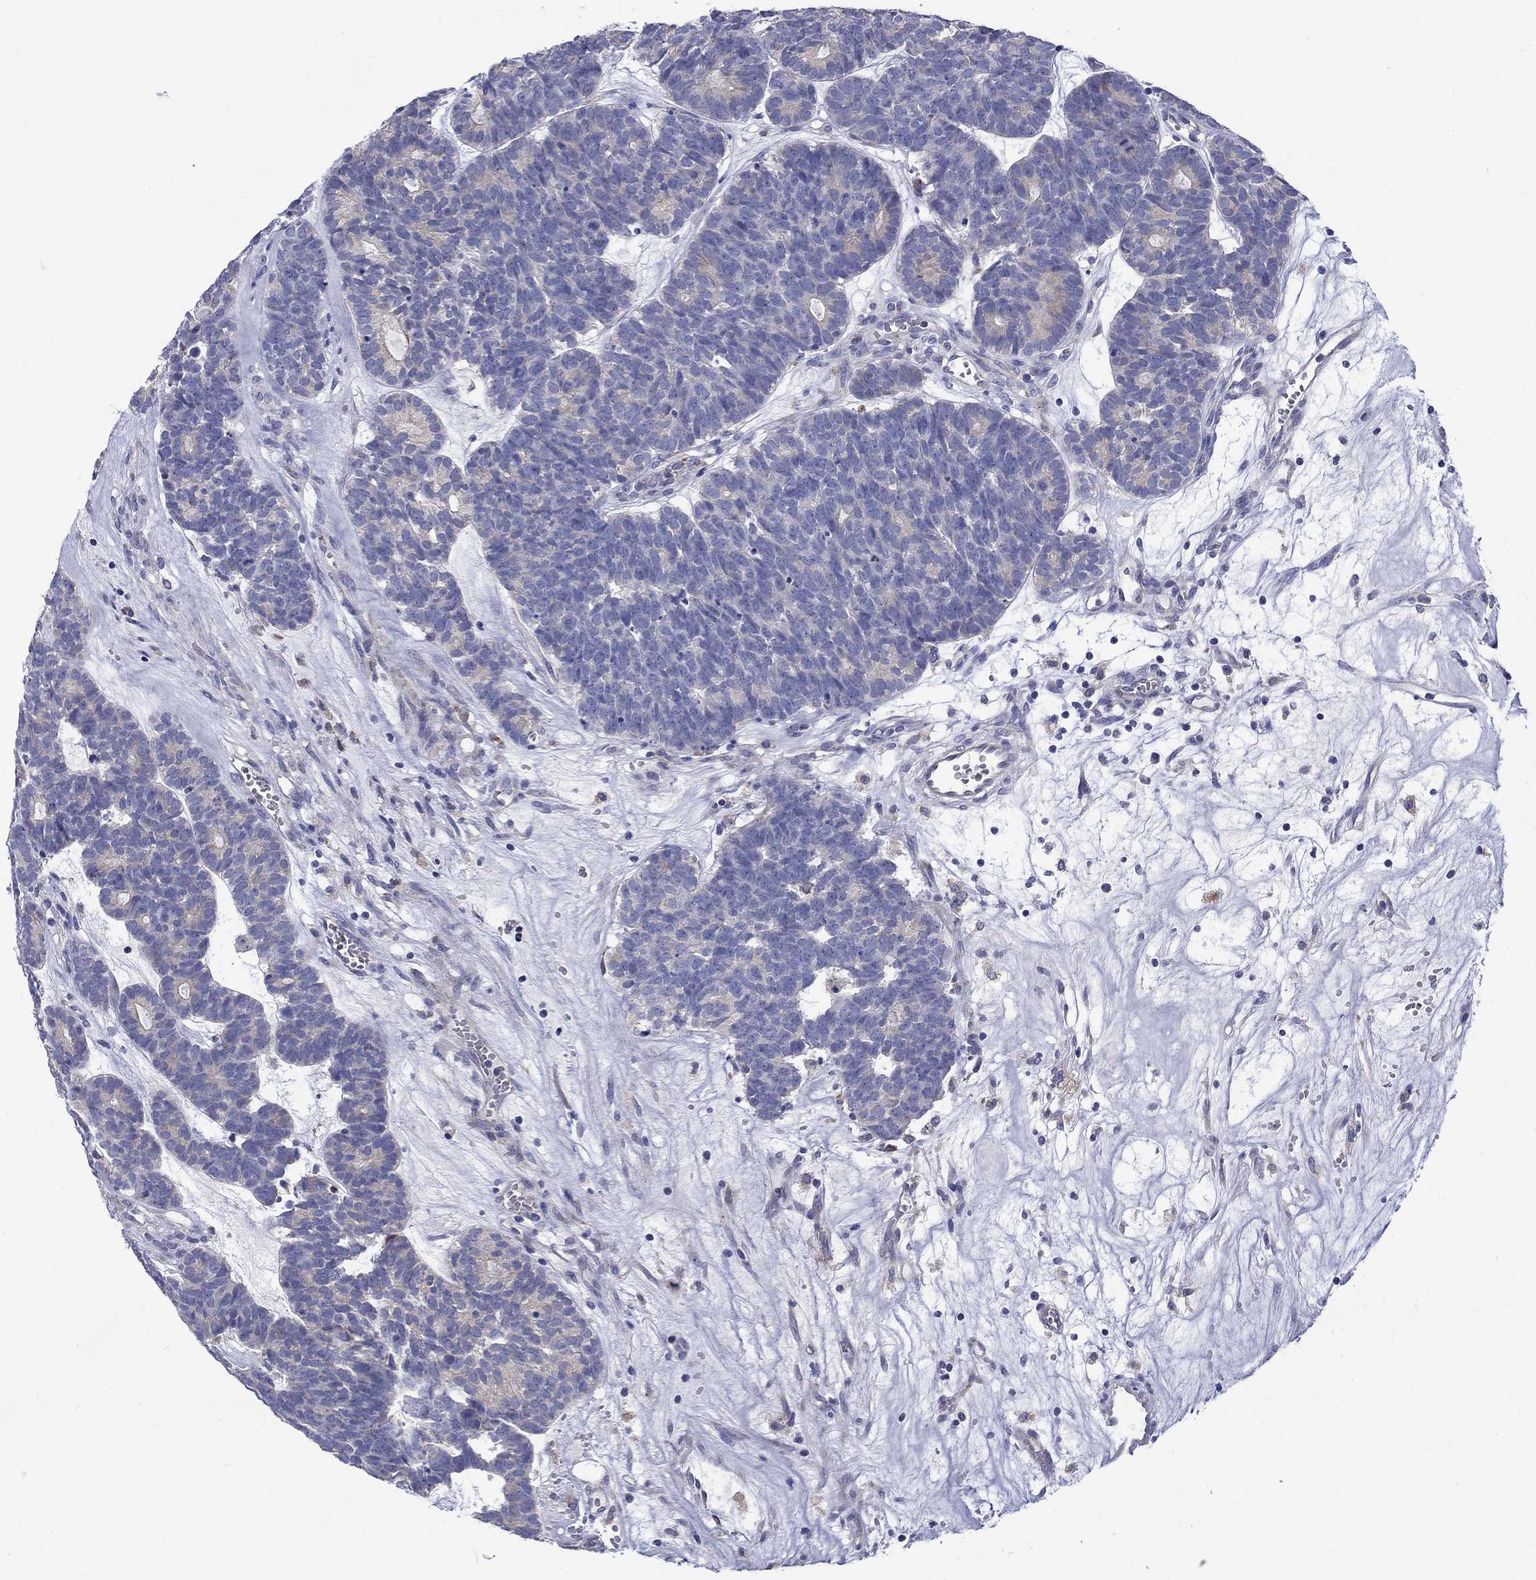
{"staining": {"intensity": "moderate", "quantity": "<25%", "location": "cytoplasmic/membranous"}, "tissue": "head and neck cancer", "cell_type": "Tumor cells", "image_type": "cancer", "snomed": [{"axis": "morphology", "description": "Adenocarcinoma, NOS"}, {"axis": "topography", "description": "Head-Neck"}], "caption": "Head and neck cancer stained for a protein demonstrates moderate cytoplasmic/membranous positivity in tumor cells.", "gene": "QRFPR", "patient": {"sex": "female", "age": 81}}